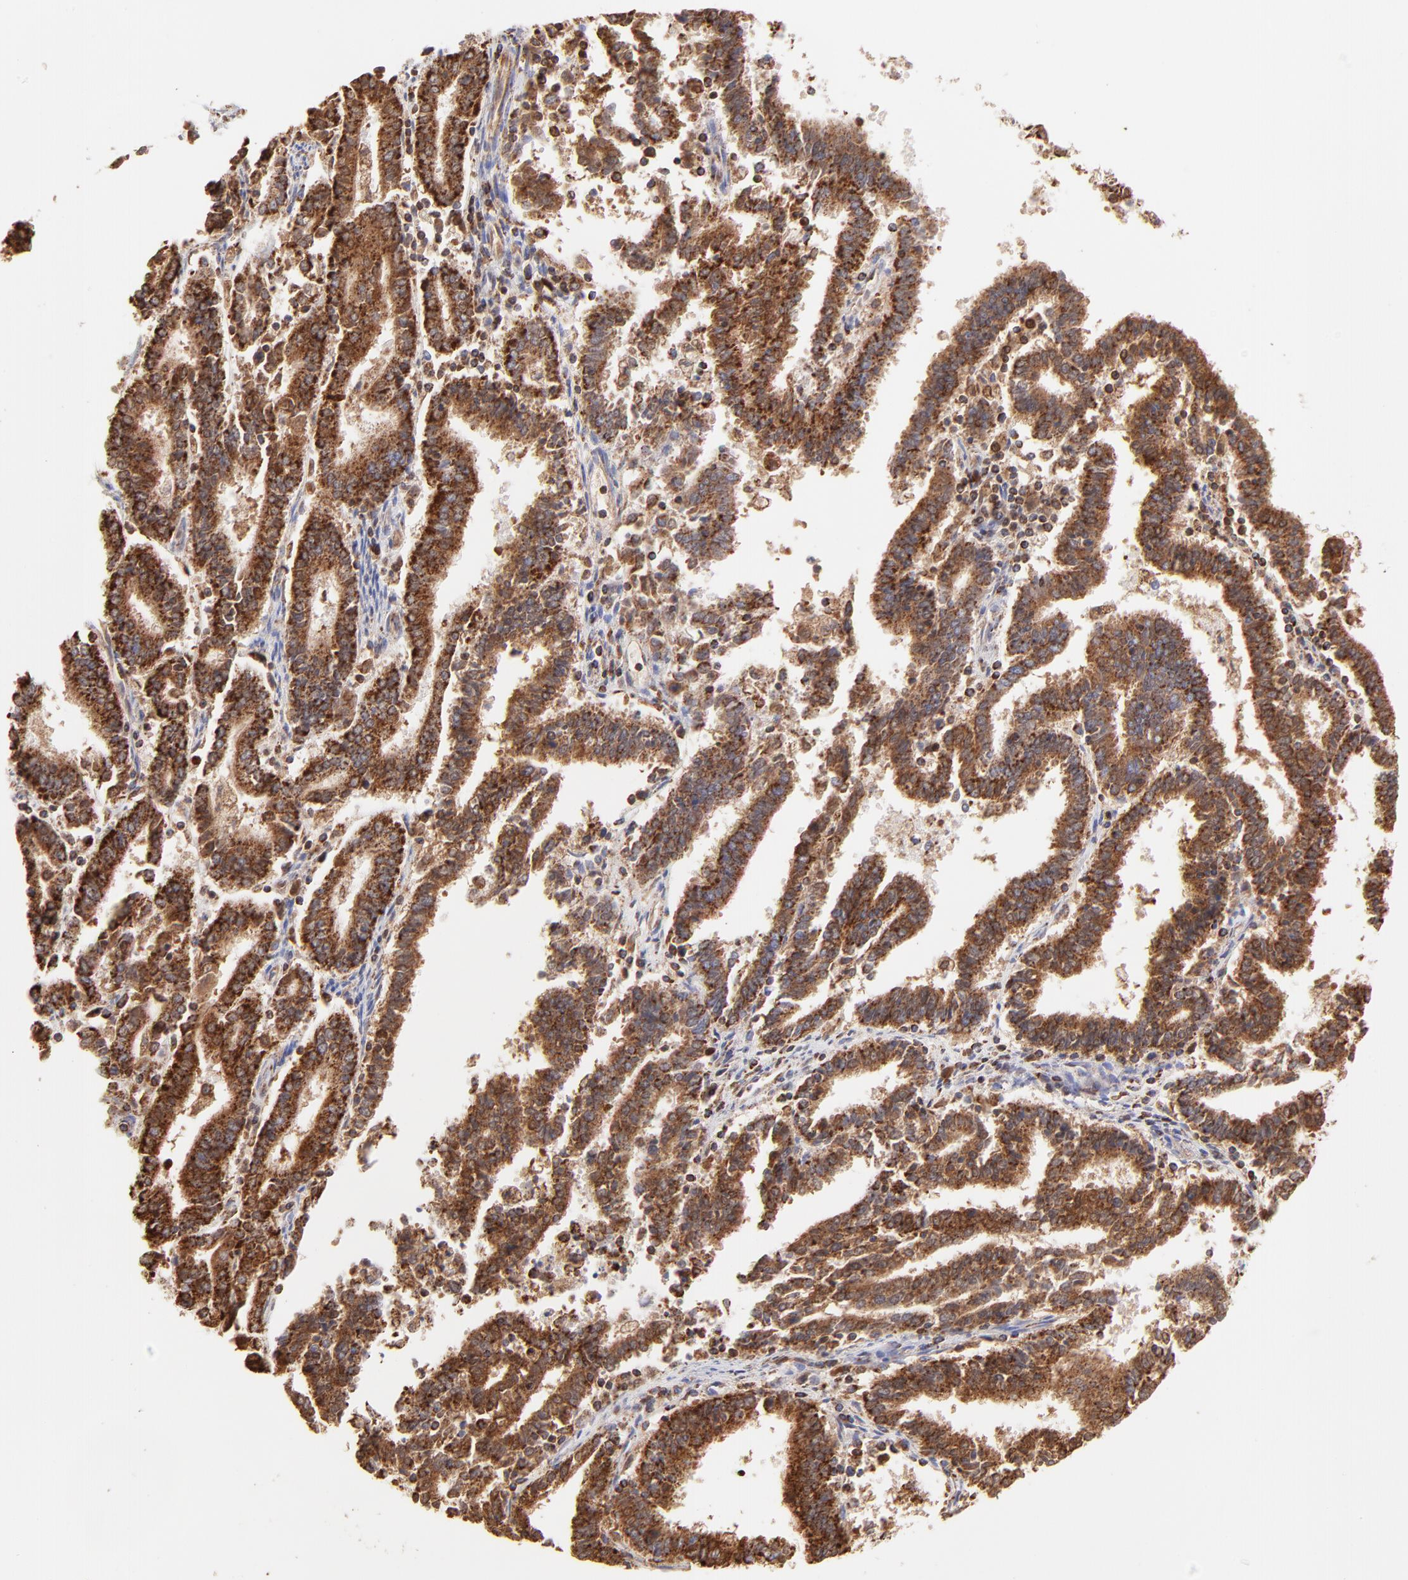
{"staining": {"intensity": "strong", "quantity": ">75%", "location": "cytoplasmic/membranous"}, "tissue": "endometrial cancer", "cell_type": "Tumor cells", "image_type": "cancer", "snomed": [{"axis": "morphology", "description": "Adenocarcinoma, NOS"}, {"axis": "topography", "description": "Uterus"}], "caption": "Human endometrial cancer (adenocarcinoma) stained with a brown dye reveals strong cytoplasmic/membranous positive positivity in about >75% of tumor cells.", "gene": "ECH1", "patient": {"sex": "female", "age": 83}}